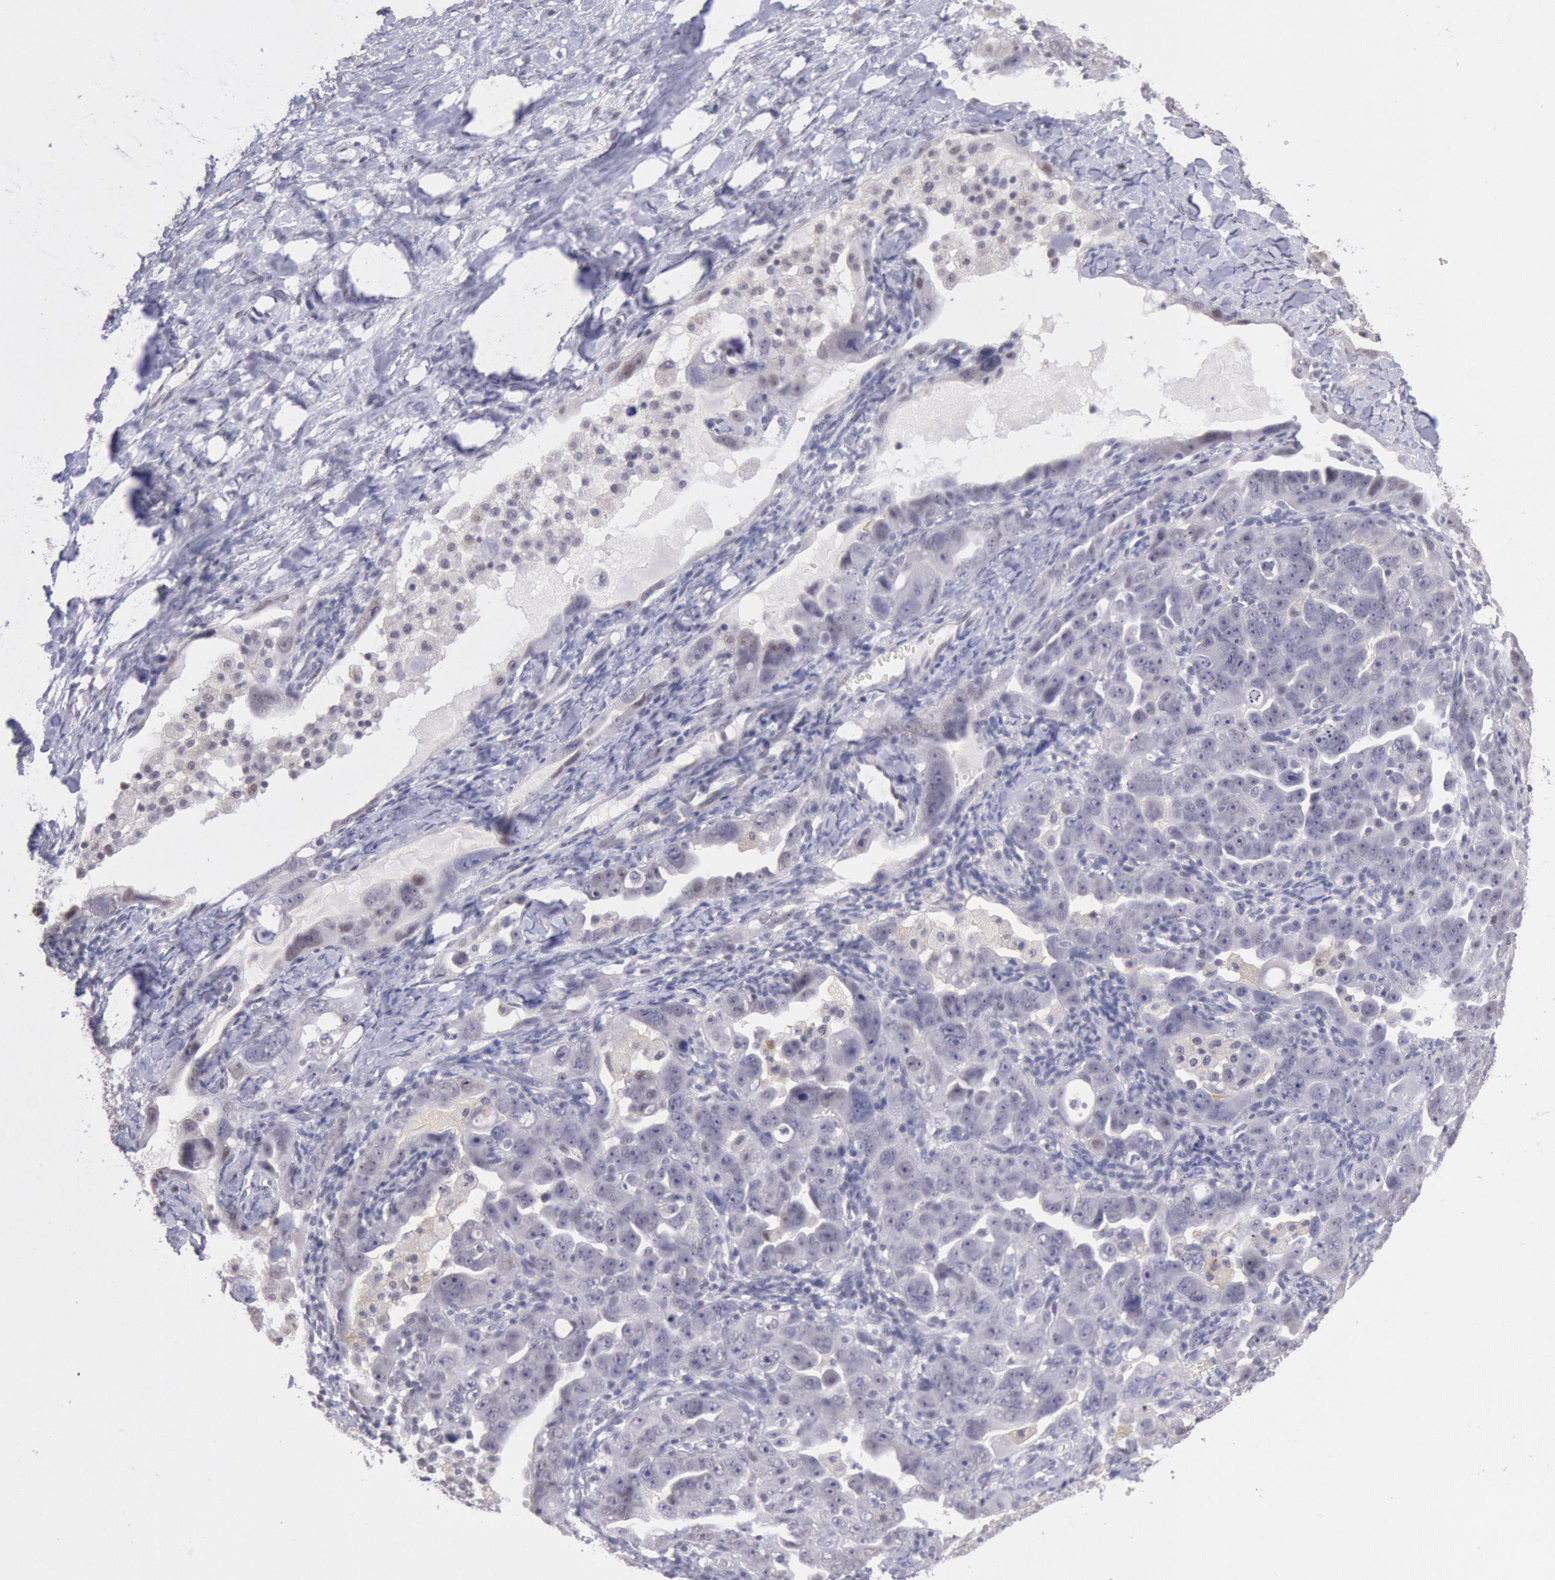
{"staining": {"intensity": "negative", "quantity": "none", "location": "none"}, "tissue": "ovarian cancer", "cell_type": "Tumor cells", "image_type": "cancer", "snomed": [{"axis": "morphology", "description": "Cystadenocarcinoma, serous, NOS"}, {"axis": "topography", "description": "Ovary"}], "caption": "Immunohistochemistry histopathology image of serous cystadenocarcinoma (ovarian) stained for a protein (brown), which demonstrates no expression in tumor cells. Brightfield microscopy of immunohistochemistry stained with DAB (brown) and hematoxylin (blue), captured at high magnification.", "gene": "MYH7", "patient": {"sex": "female", "age": 66}}